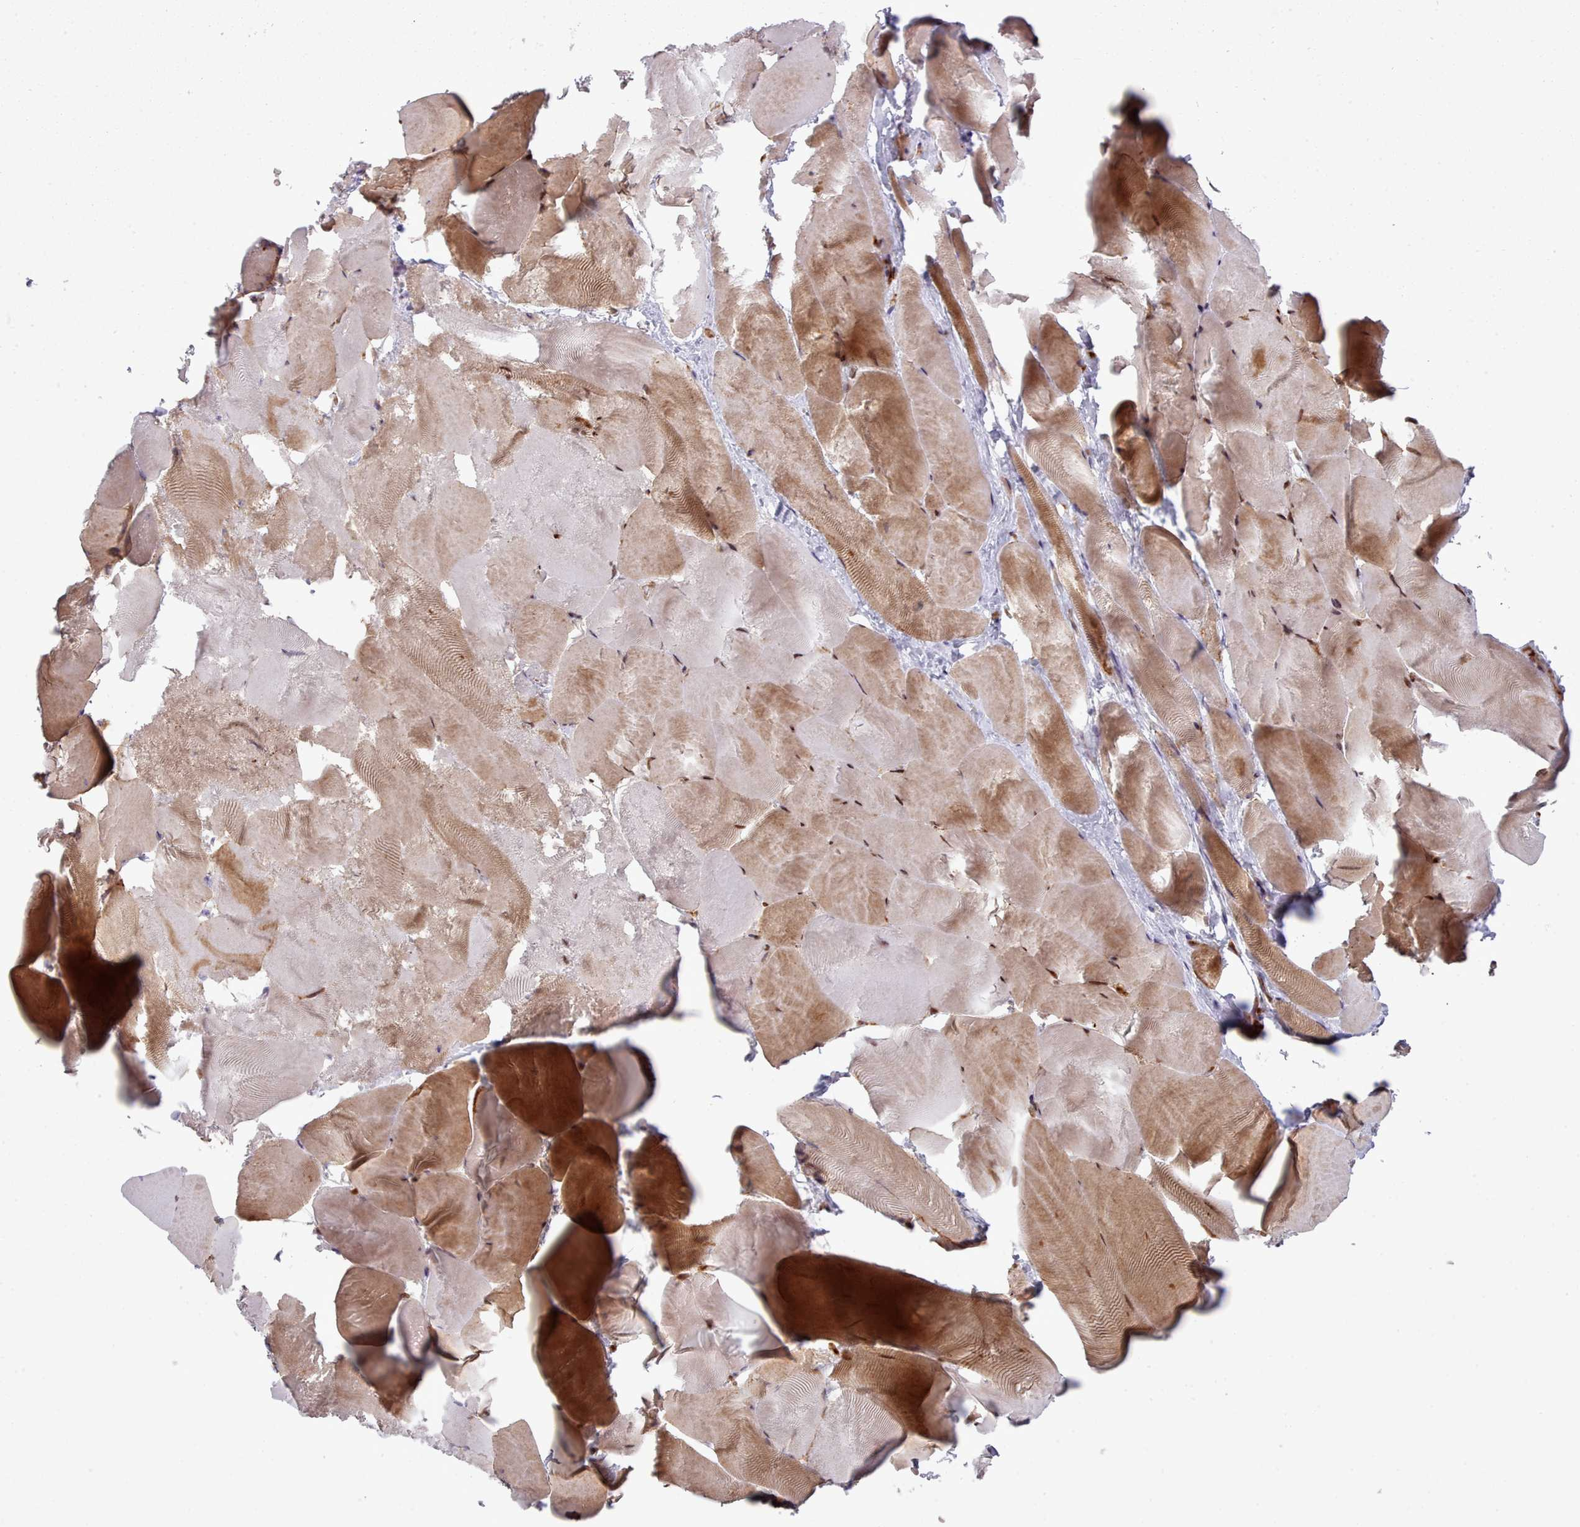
{"staining": {"intensity": "strong", "quantity": "<25%", "location": "cytoplasmic/membranous"}, "tissue": "skeletal muscle", "cell_type": "Myocytes", "image_type": "normal", "snomed": [{"axis": "morphology", "description": "Normal tissue, NOS"}, {"axis": "topography", "description": "Skeletal muscle"}], "caption": "Protein expression analysis of benign human skeletal muscle reveals strong cytoplasmic/membranous positivity in about <25% of myocytes.", "gene": "CD300LF", "patient": {"sex": "female", "age": 64}}